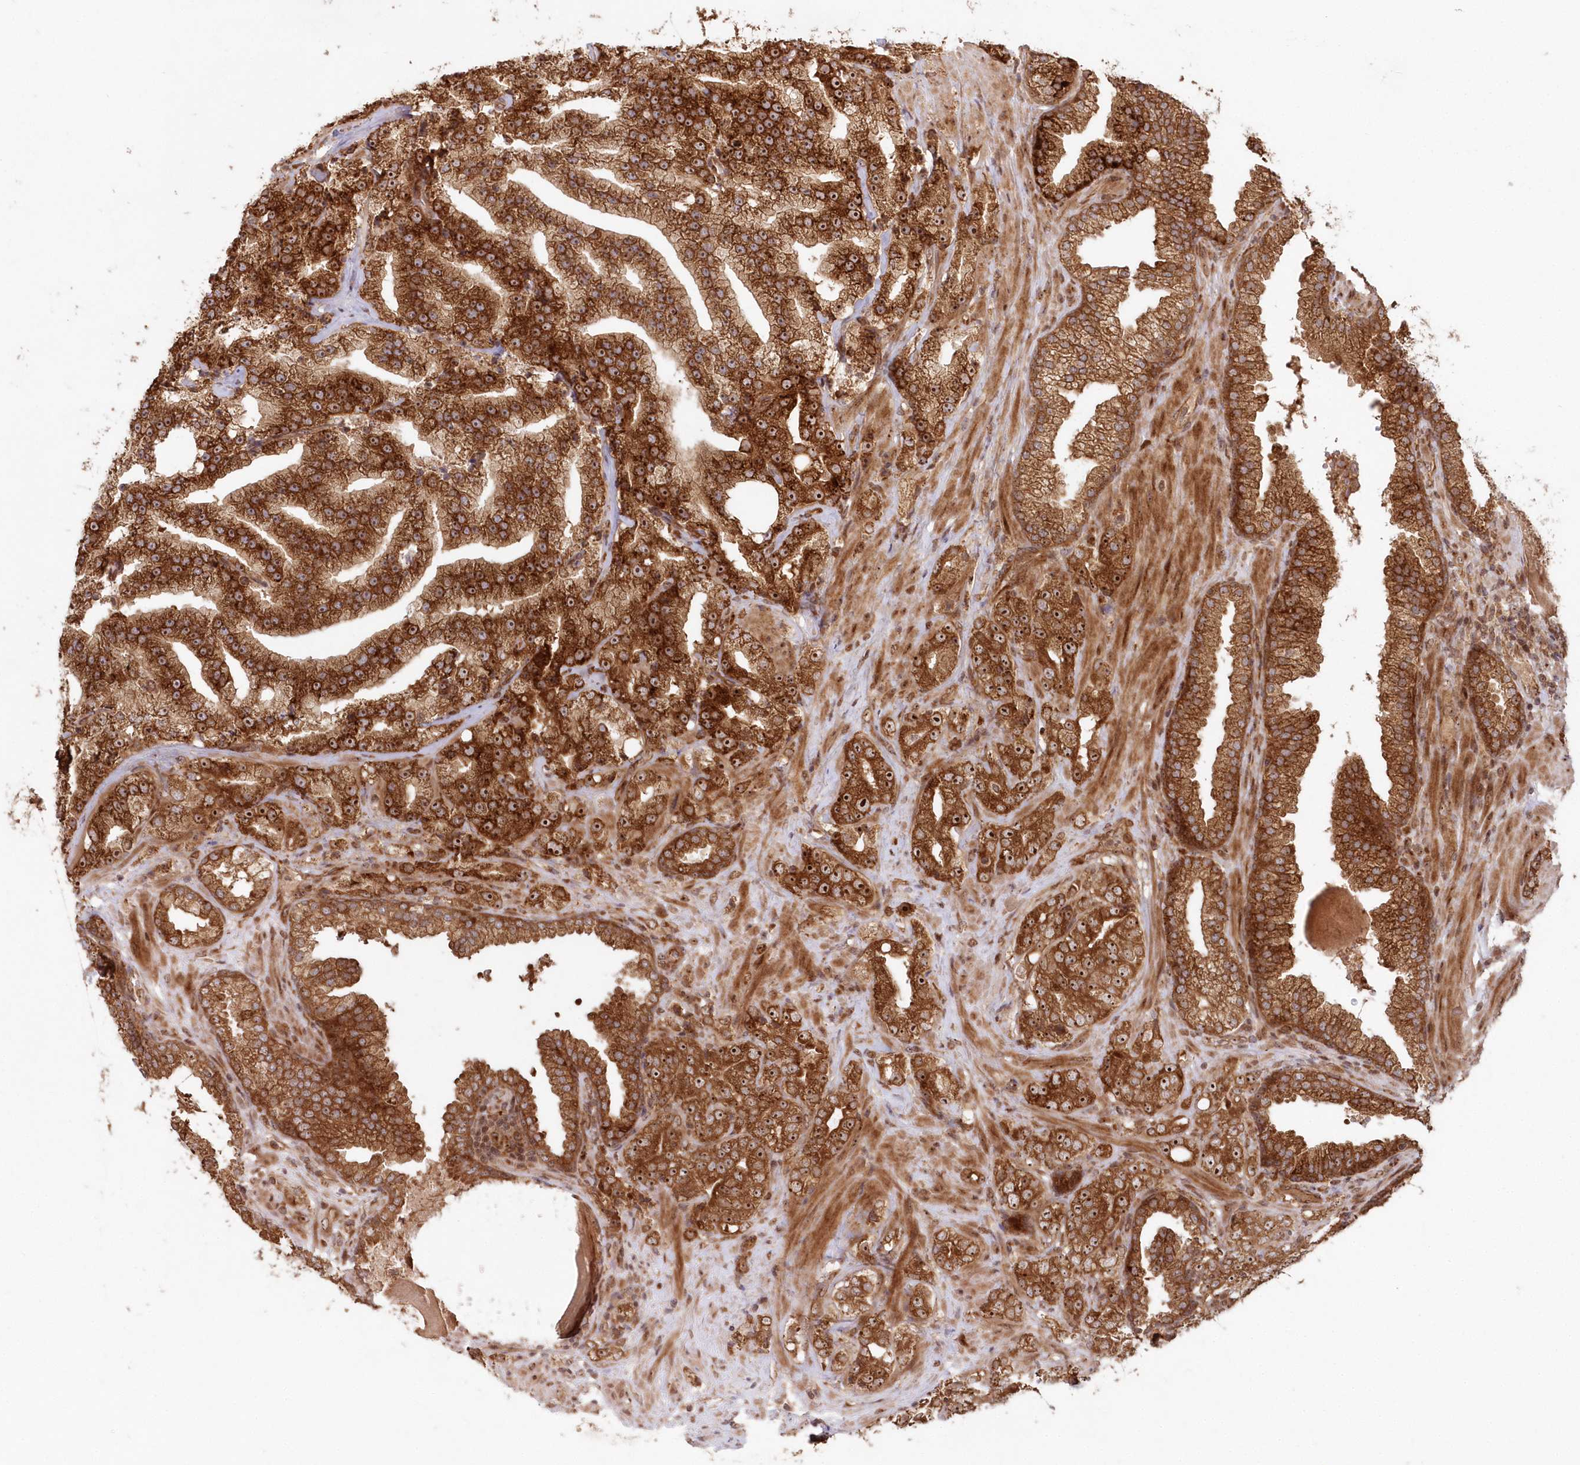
{"staining": {"intensity": "strong", "quantity": ">75%", "location": "cytoplasmic/membranous,nuclear"}, "tissue": "prostate cancer", "cell_type": "Tumor cells", "image_type": "cancer", "snomed": [{"axis": "morphology", "description": "Adenocarcinoma, High grade"}, {"axis": "topography", "description": "Prostate"}], "caption": "Immunohistochemical staining of human prostate cancer (high-grade adenocarcinoma) displays strong cytoplasmic/membranous and nuclear protein expression in approximately >75% of tumor cells.", "gene": "SERINC1", "patient": {"sex": "male", "age": 64}}